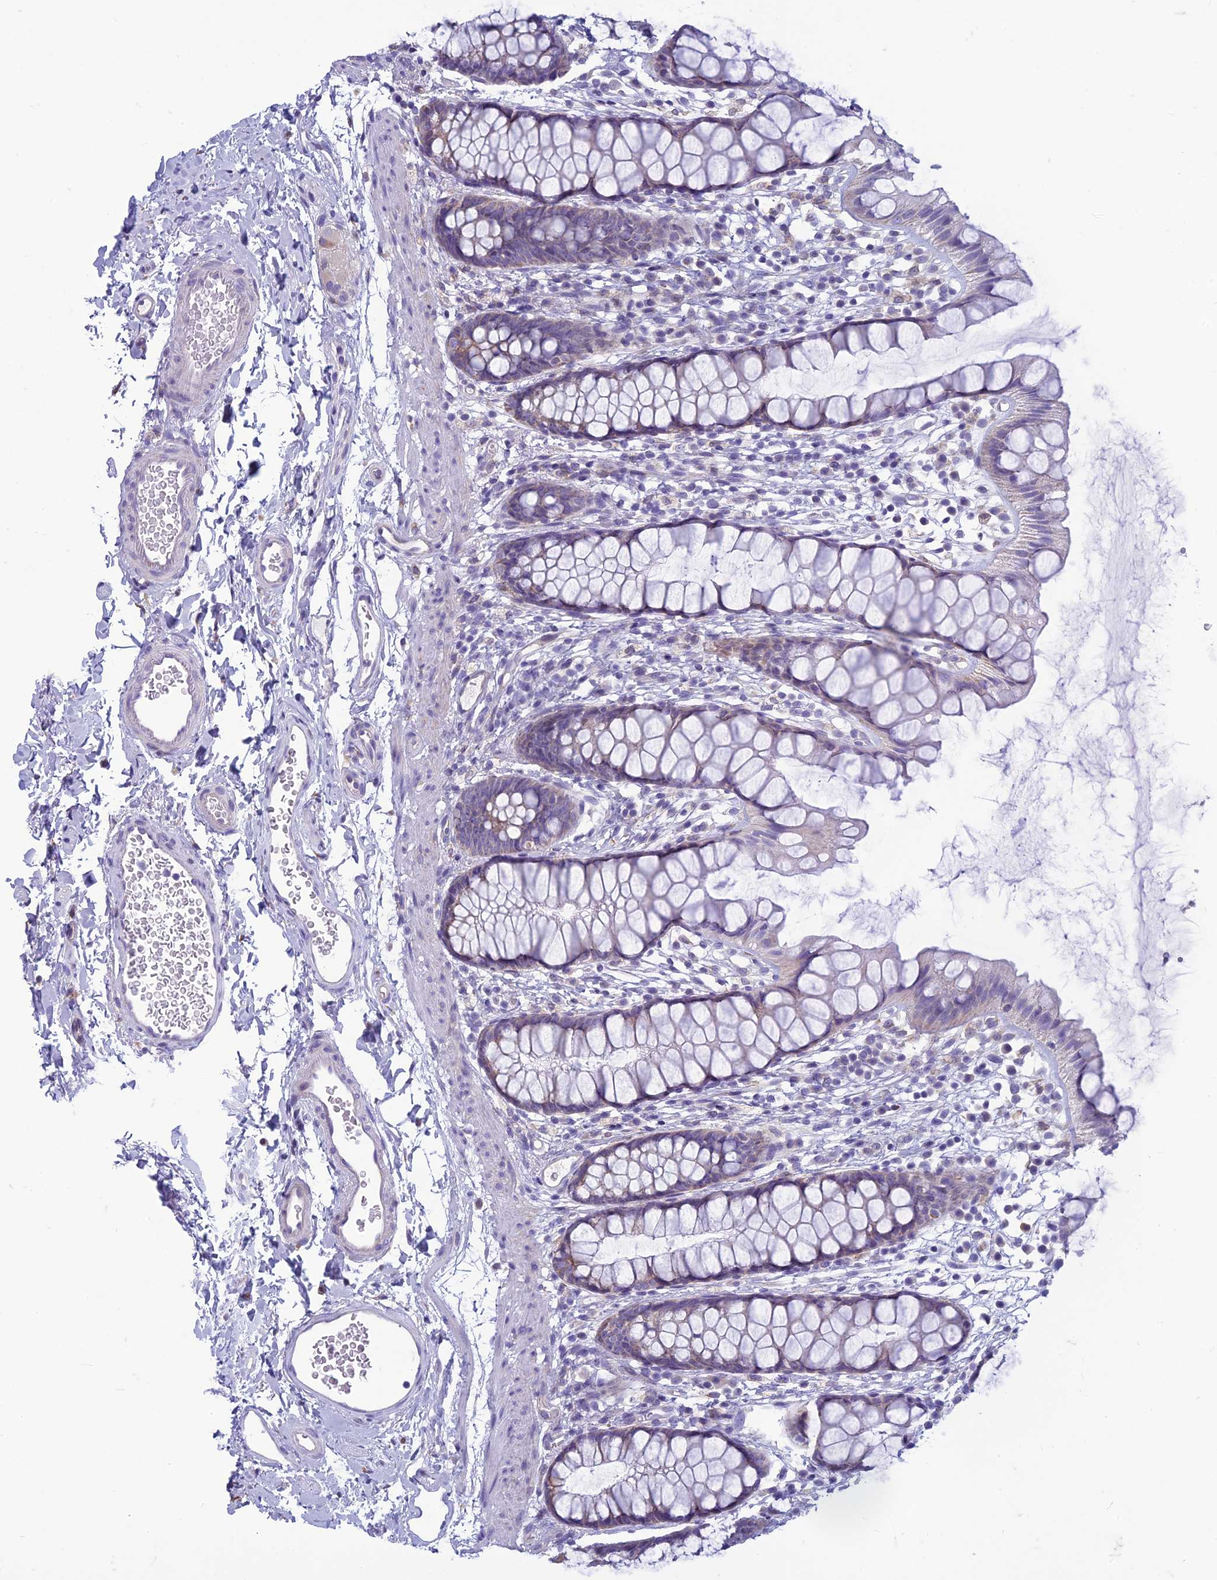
{"staining": {"intensity": "moderate", "quantity": "<25%", "location": "cytoplasmic/membranous"}, "tissue": "rectum", "cell_type": "Glandular cells", "image_type": "normal", "snomed": [{"axis": "morphology", "description": "Normal tissue, NOS"}, {"axis": "topography", "description": "Rectum"}], "caption": "Human rectum stained with a brown dye exhibits moderate cytoplasmic/membranous positive staining in approximately <25% of glandular cells.", "gene": "CENATAC", "patient": {"sex": "female", "age": 65}}